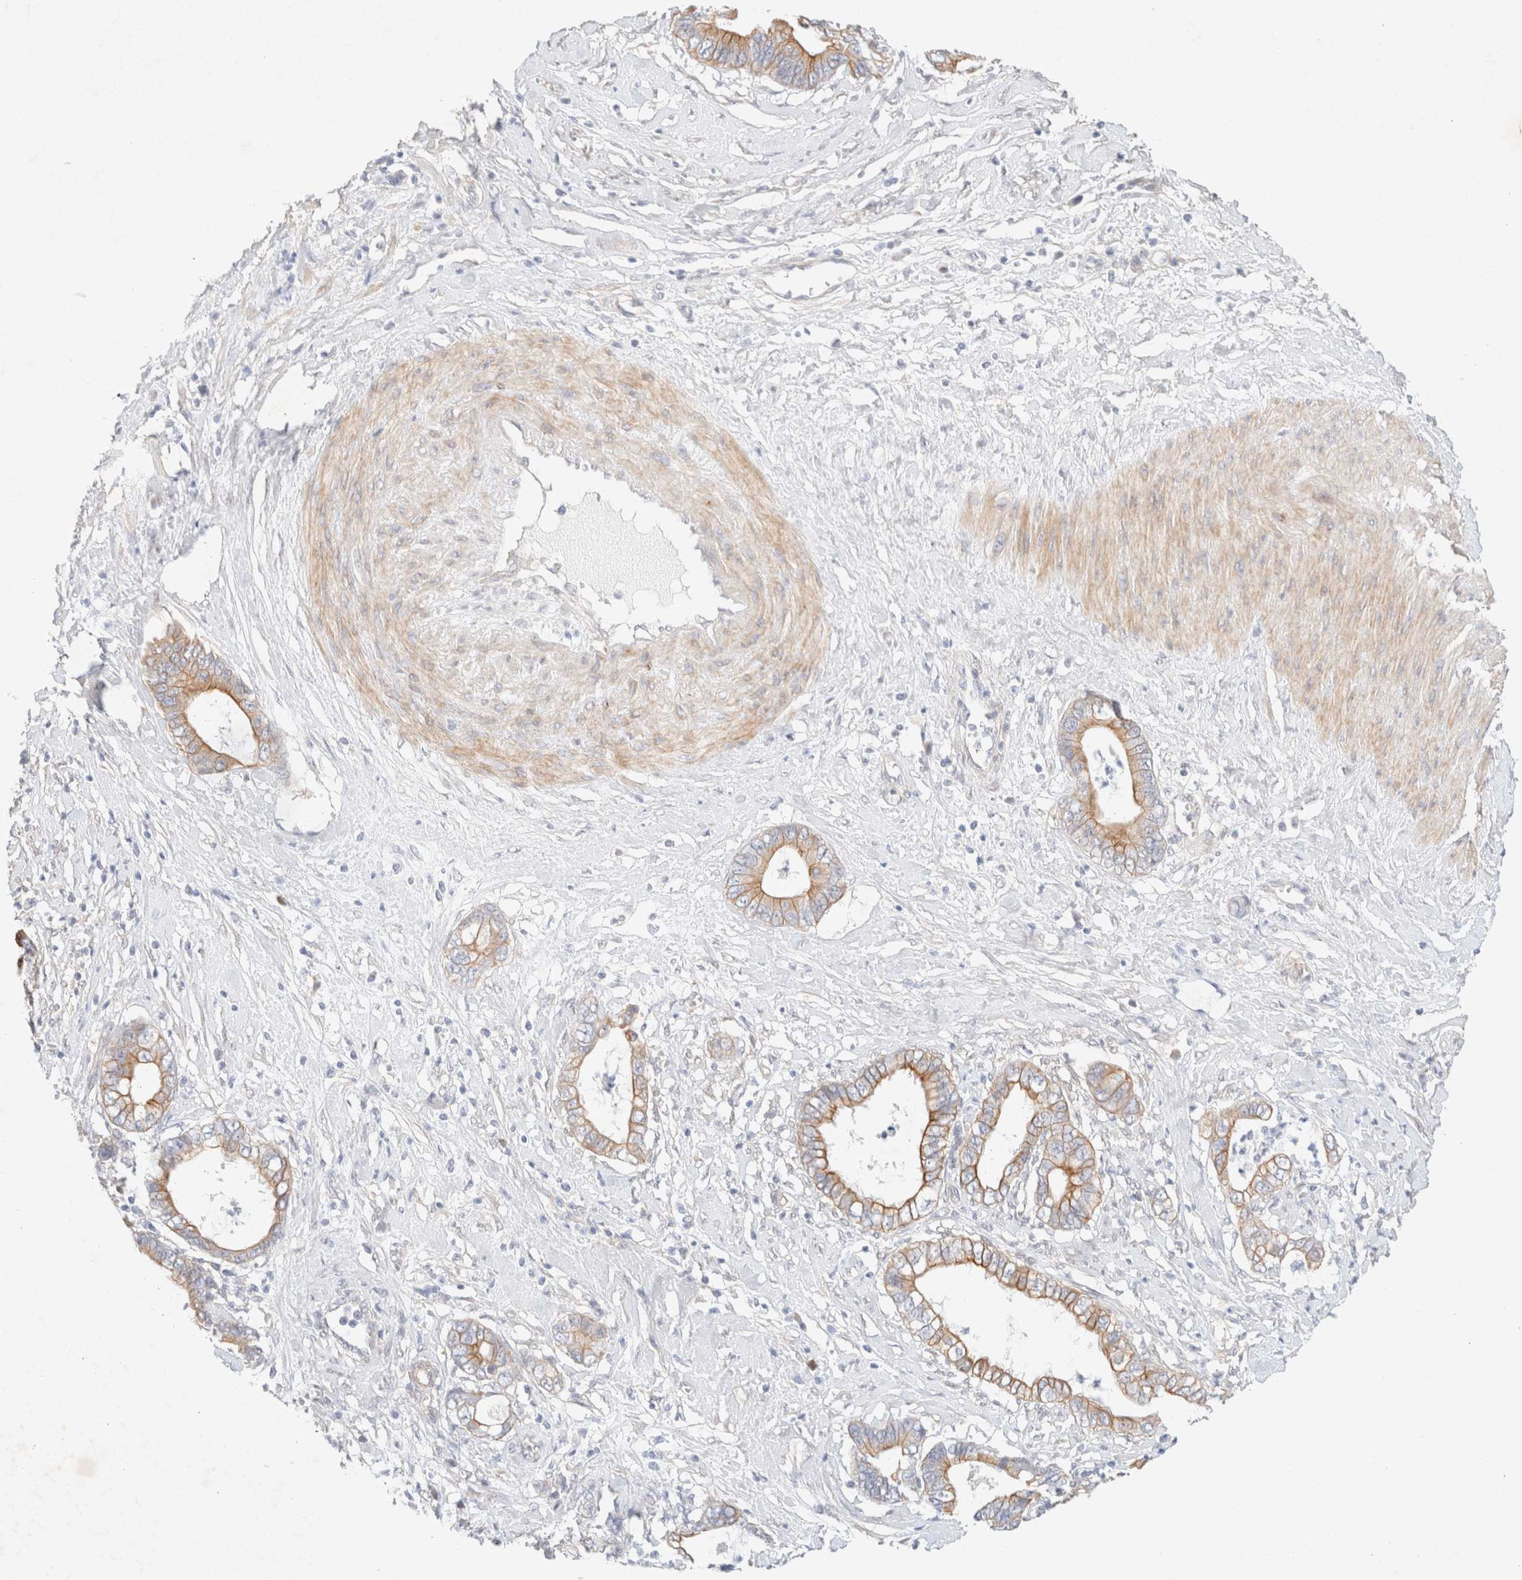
{"staining": {"intensity": "moderate", "quantity": "25%-75%", "location": "cytoplasmic/membranous"}, "tissue": "cervical cancer", "cell_type": "Tumor cells", "image_type": "cancer", "snomed": [{"axis": "morphology", "description": "Adenocarcinoma, NOS"}, {"axis": "topography", "description": "Cervix"}], "caption": "Cervical cancer stained with a brown dye reveals moderate cytoplasmic/membranous positive expression in approximately 25%-75% of tumor cells.", "gene": "CSNK1E", "patient": {"sex": "female", "age": 44}}